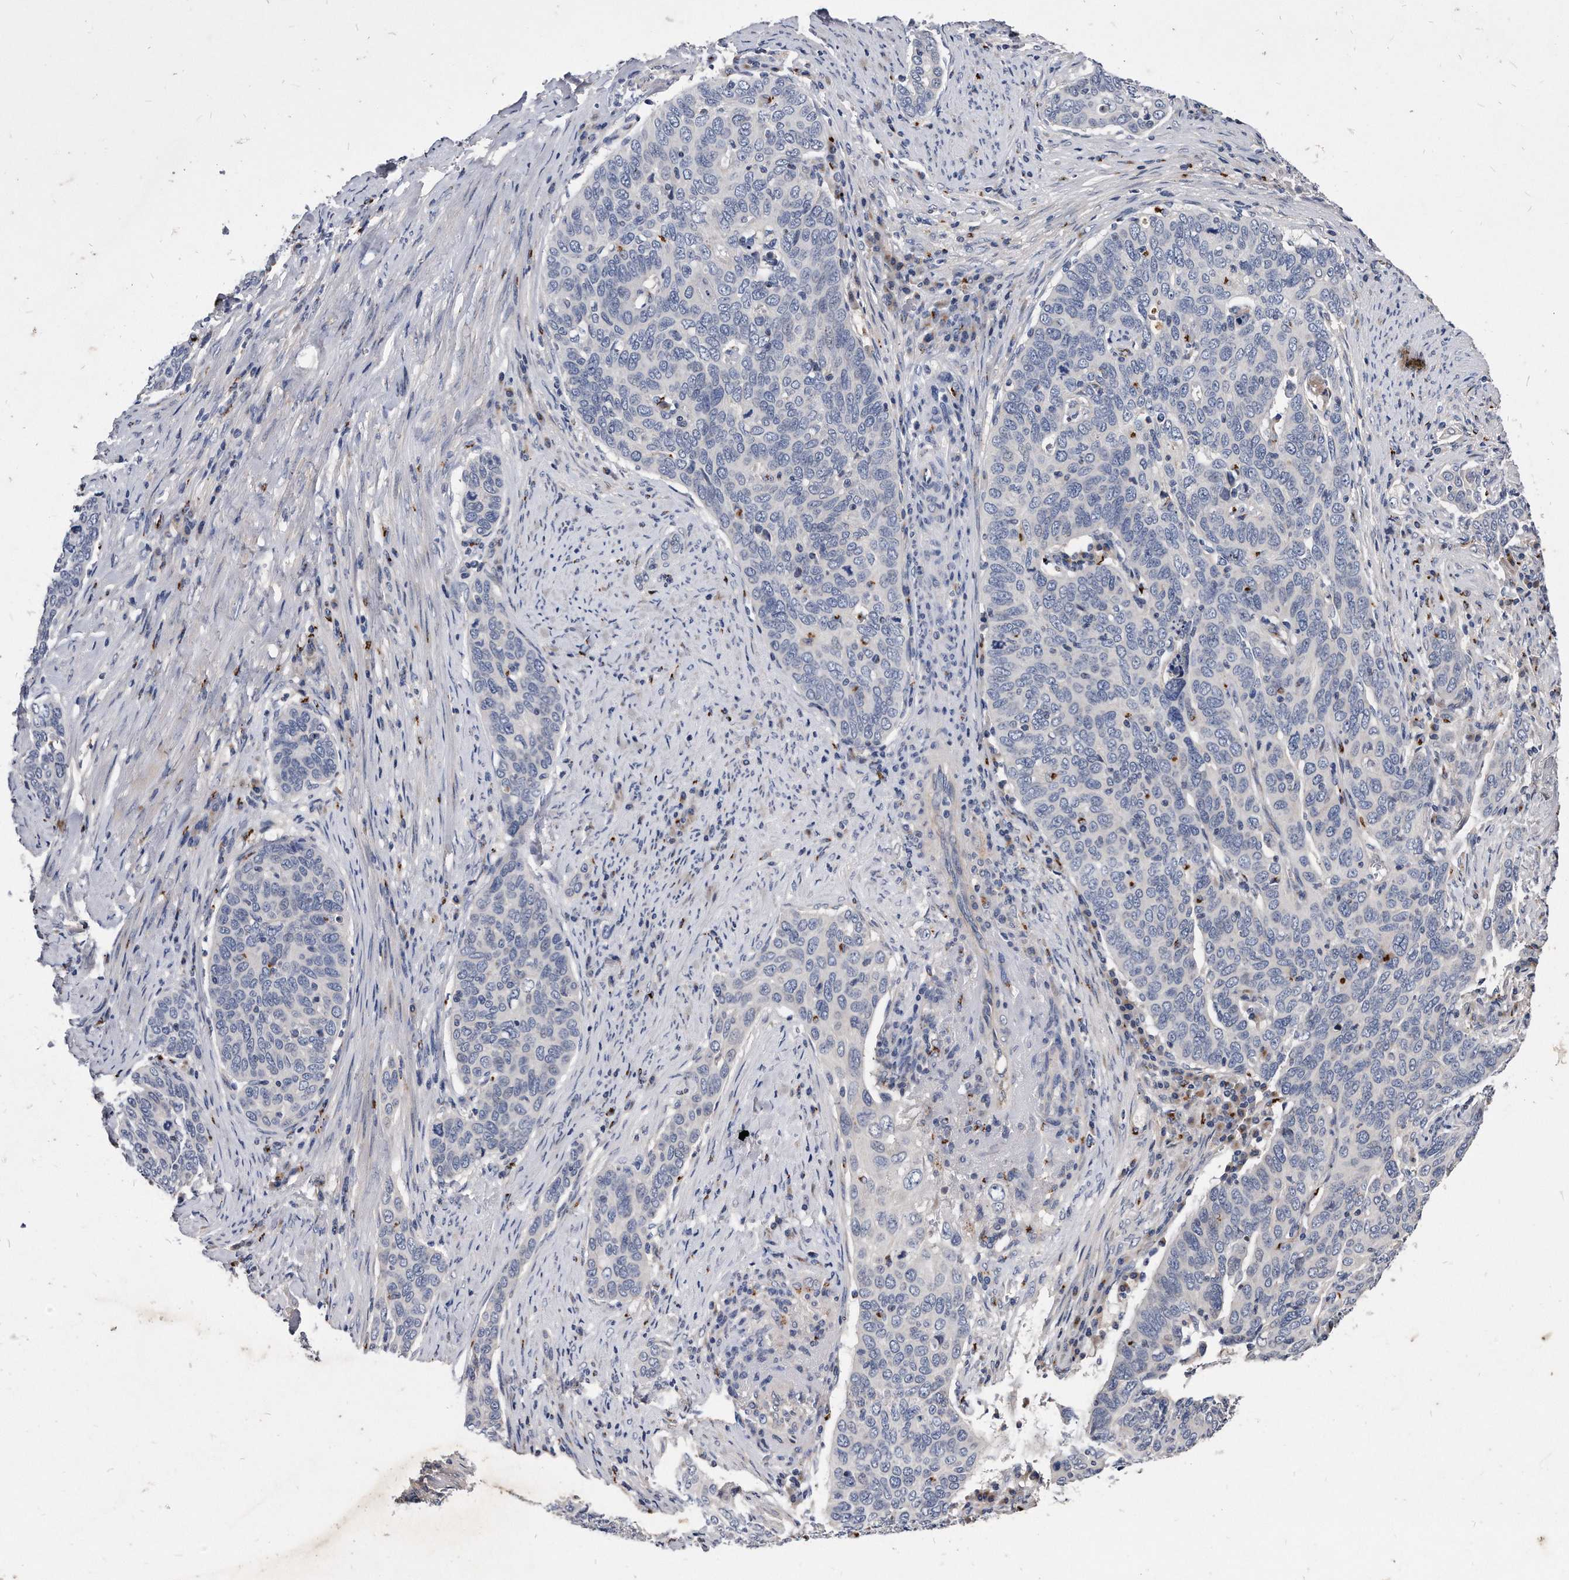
{"staining": {"intensity": "negative", "quantity": "none", "location": "none"}, "tissue": "cervical cancer", "cell_type": "Tumor cells", "image_type": "cancer", "snomed": [{"axis": "morphology", "description": "Squamous cell carcinoma, NOS"}, {"axis": "topography", "description": "Cervix"}], "caption": "IHC of human cervical cancer displays no staining in tumor cells.", "gene": "MGAT4A", "patient": {"sex": "female", "age": 60}}